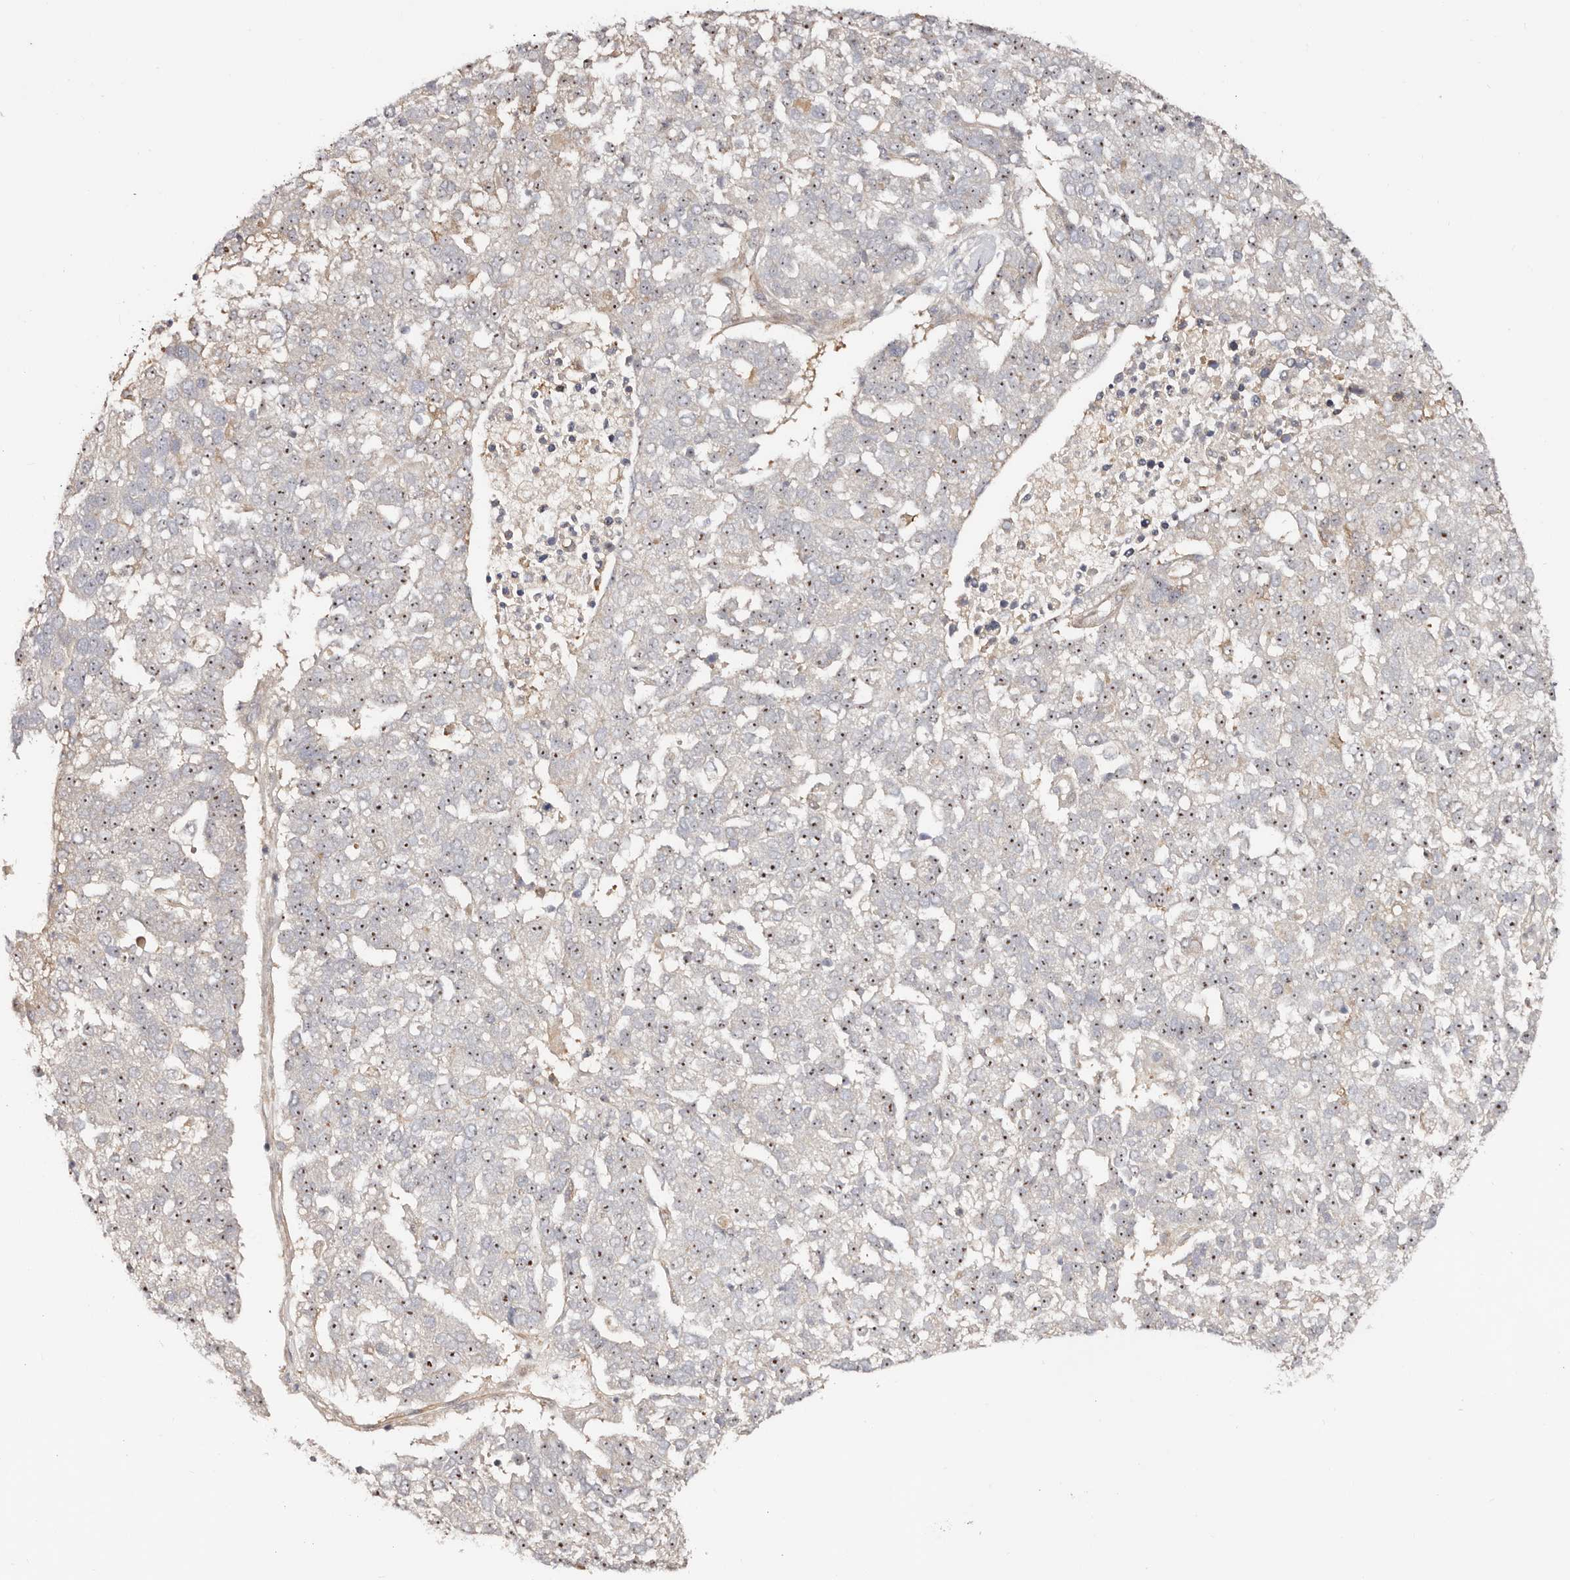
{"staining": {"intensity": "moderate", "quantity": ">75%", "location": "nuclear"}, "tissue": "pancreatic cancer", "cell_type": "Tumor cells", "image_type": "cancer", "snomed": [{"axis": "morphology", "description": "Adenocarcinoma, NOS"}, {"axis": "topography", "description": "Pancreas"}], "caption": "This is an image of immunohistochemistry (IHC) staining of pancreatic cancer (adenocarcinoma), which shows moderate staining in the nuclear of tumor cells.", "gene": "ODF2L", "patient": {"sex": "female", "age": 61}}